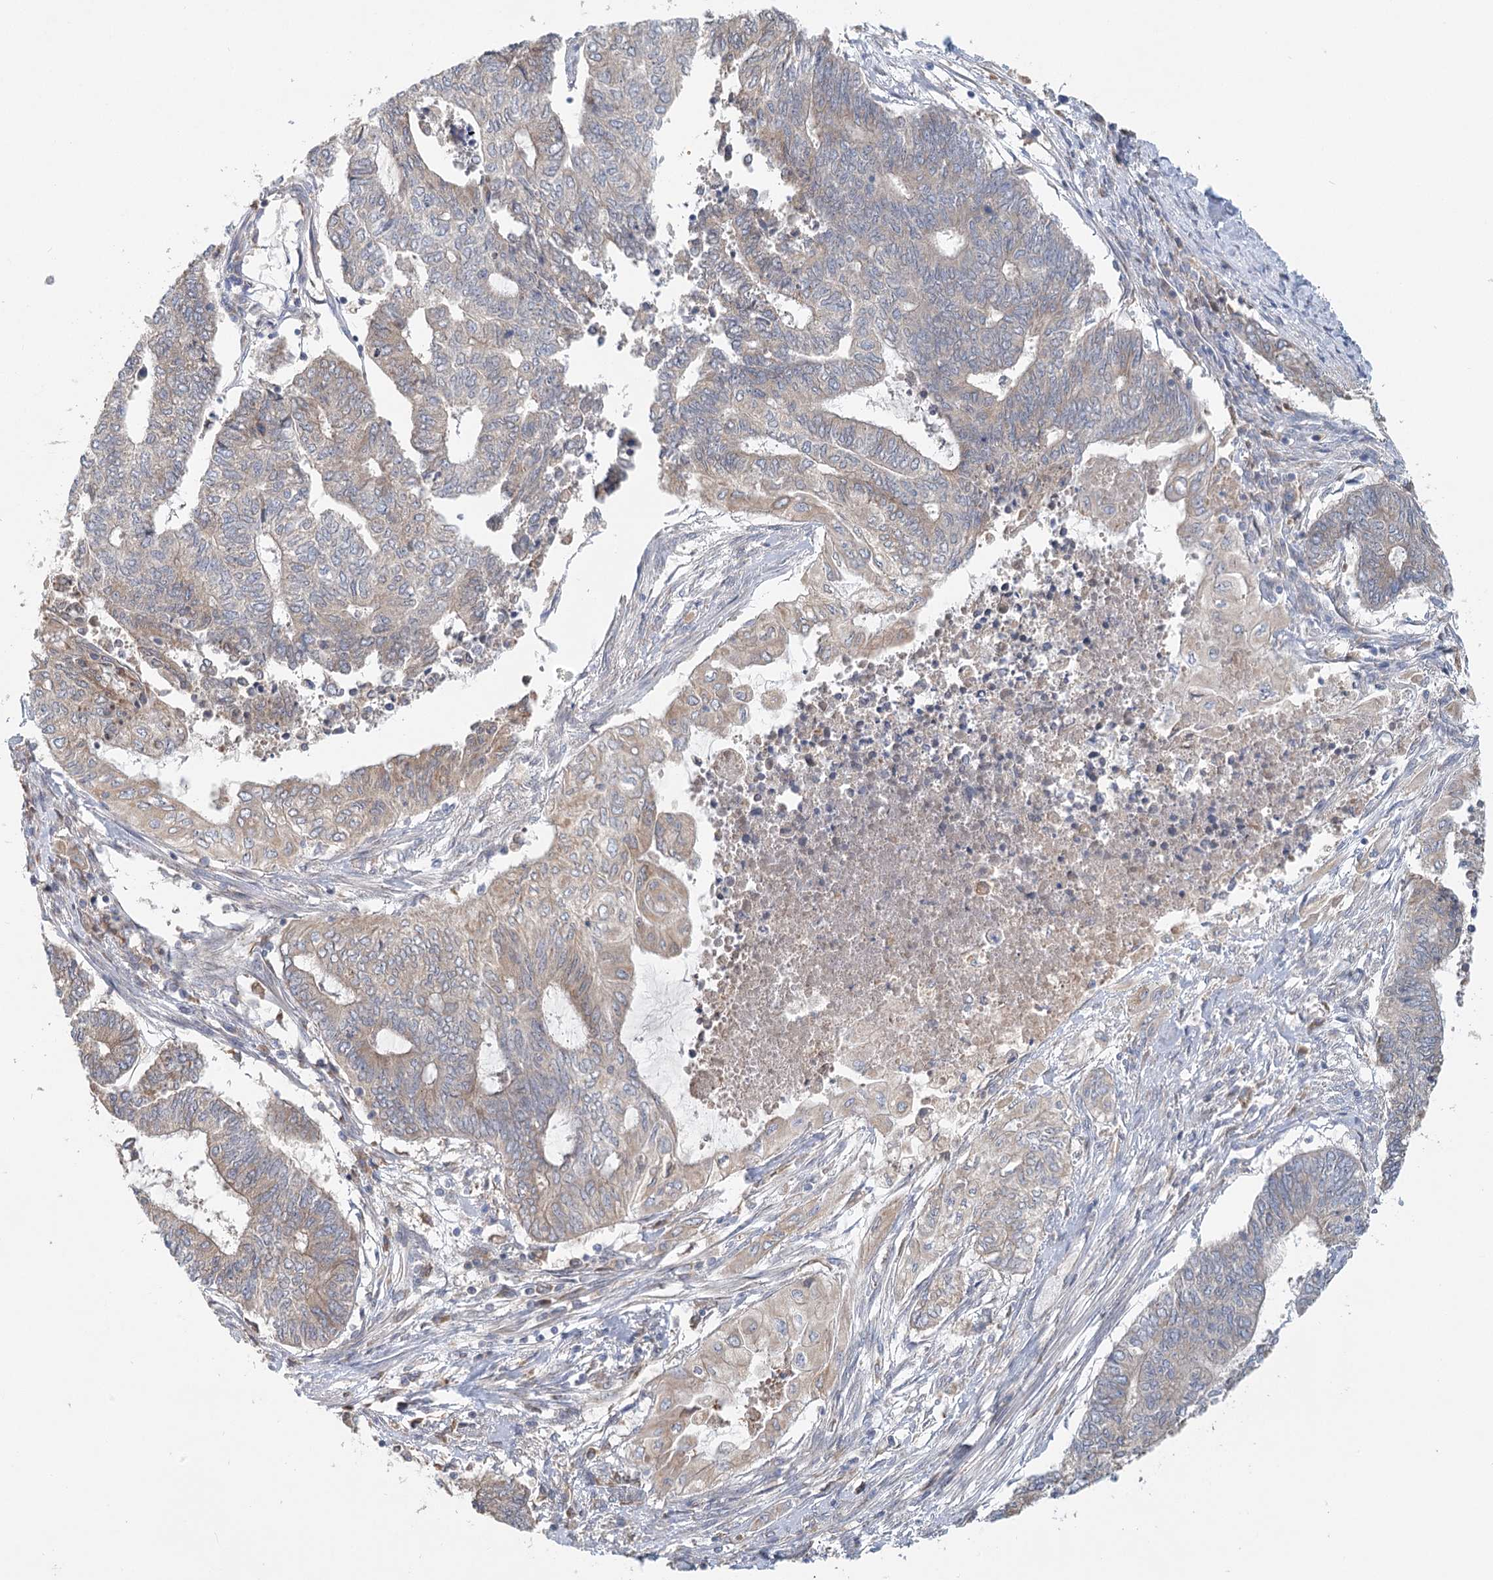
{"staining": {"intensity": "weak", "quantity": "<25%", "location": "cytoplasmic/membranous"}, "tissue": "endometrial cancer", "cell_type": "Tumor cells", "image_type": "cancer", "snomed": [{"axis": "morphology", "description": "Adenocarcinoma, NOS"}, {"axis": "topography", "description": "Uterus"}, {"axis": "topography", "description": "Endometrium"}], "caption": "Immunohistochemistry of endometrial cancer demonstrates no positivity in tumor cells. The staining was performed using DAB to visualize the protein expression in brown, while the nuclei were stained in blue with hematoxylin (Magnification: 20x).", "gene": "PAIP2", "patient": {"sex": "female", "age": 70}}